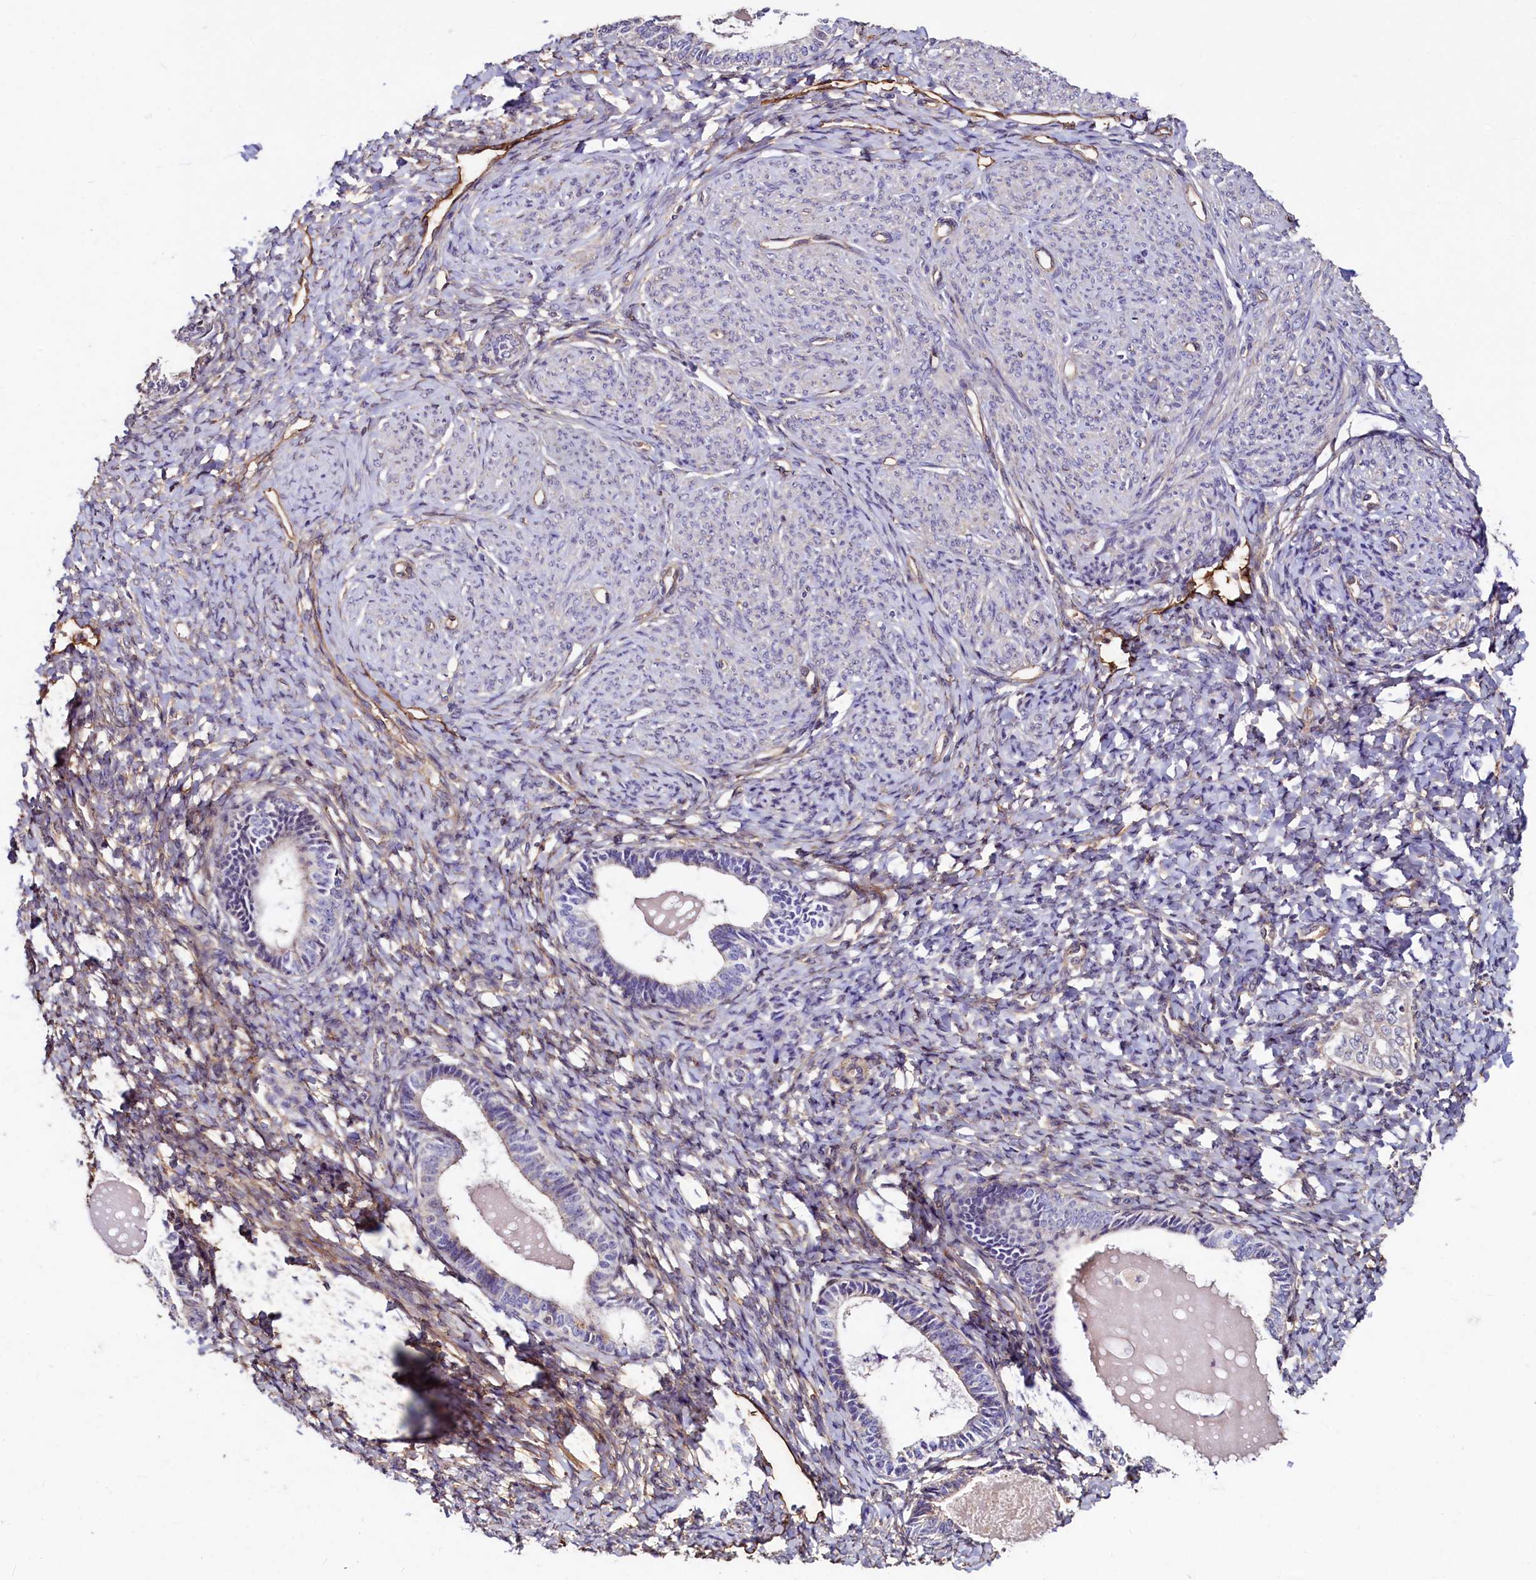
{"staining": {"intensity": "moderate", "quantity": "25%-75%", "location": "cytoplasmic/membranous"}, "tissue": "endometrium", "cell_type": "Cells in endometrial stroma", "image_type": "normal", "snomed": [{"axis": "morphology", "description": "Normal tissue, NOS"}, {"axis": "topography", "description": "Endometrium"}], "caption": "Immunohistochemistry (IHC) (DAB) staining of benign endometrium shows moderate cytoplasmic/membranous protein expression in about 25%-75% of cells in endometrial stroma.", "gene": "PALM", "patient": {"sex": "female", "age": 72}}